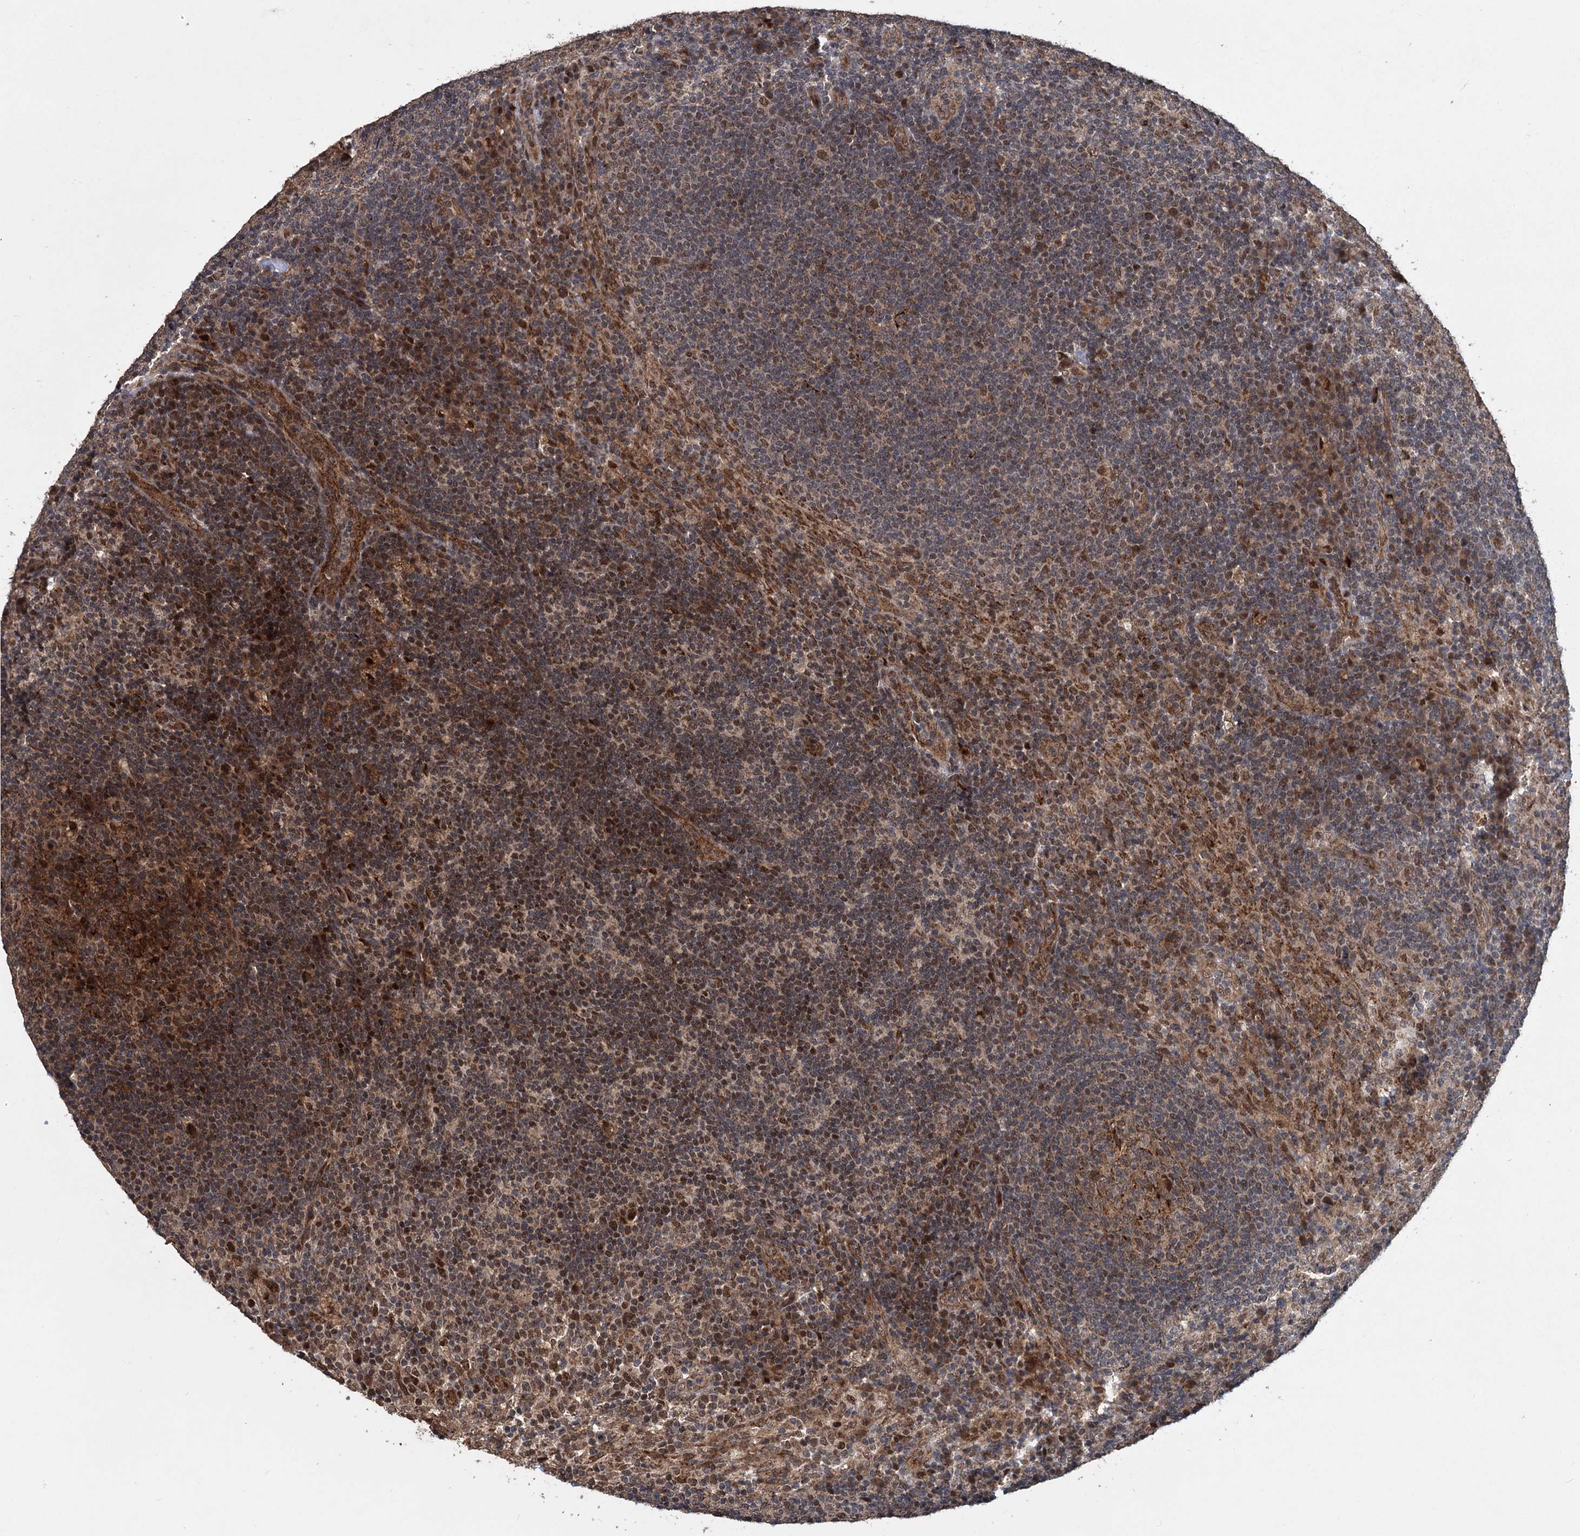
{"staining": {"intensity": "moderate", "quantity": "25%-75%", "location": "nuclear"}, "tissue": "lymph node", "cell_type": "Germinal center cells", "image_type": "normal", "snomed": [{"axis": "morphology", "description": "Normal tissue, NOS"}, {"axis": "topography", "description": "Lymph node"}], "caption": "Protein staining by immunohistochemistry demonstrates moderate nuclear staining in about 25%-75% of germinal center cells in unremarkable lymph node.", "gene": "MYG1", "patient": {"sex": "female", "age": 70}}